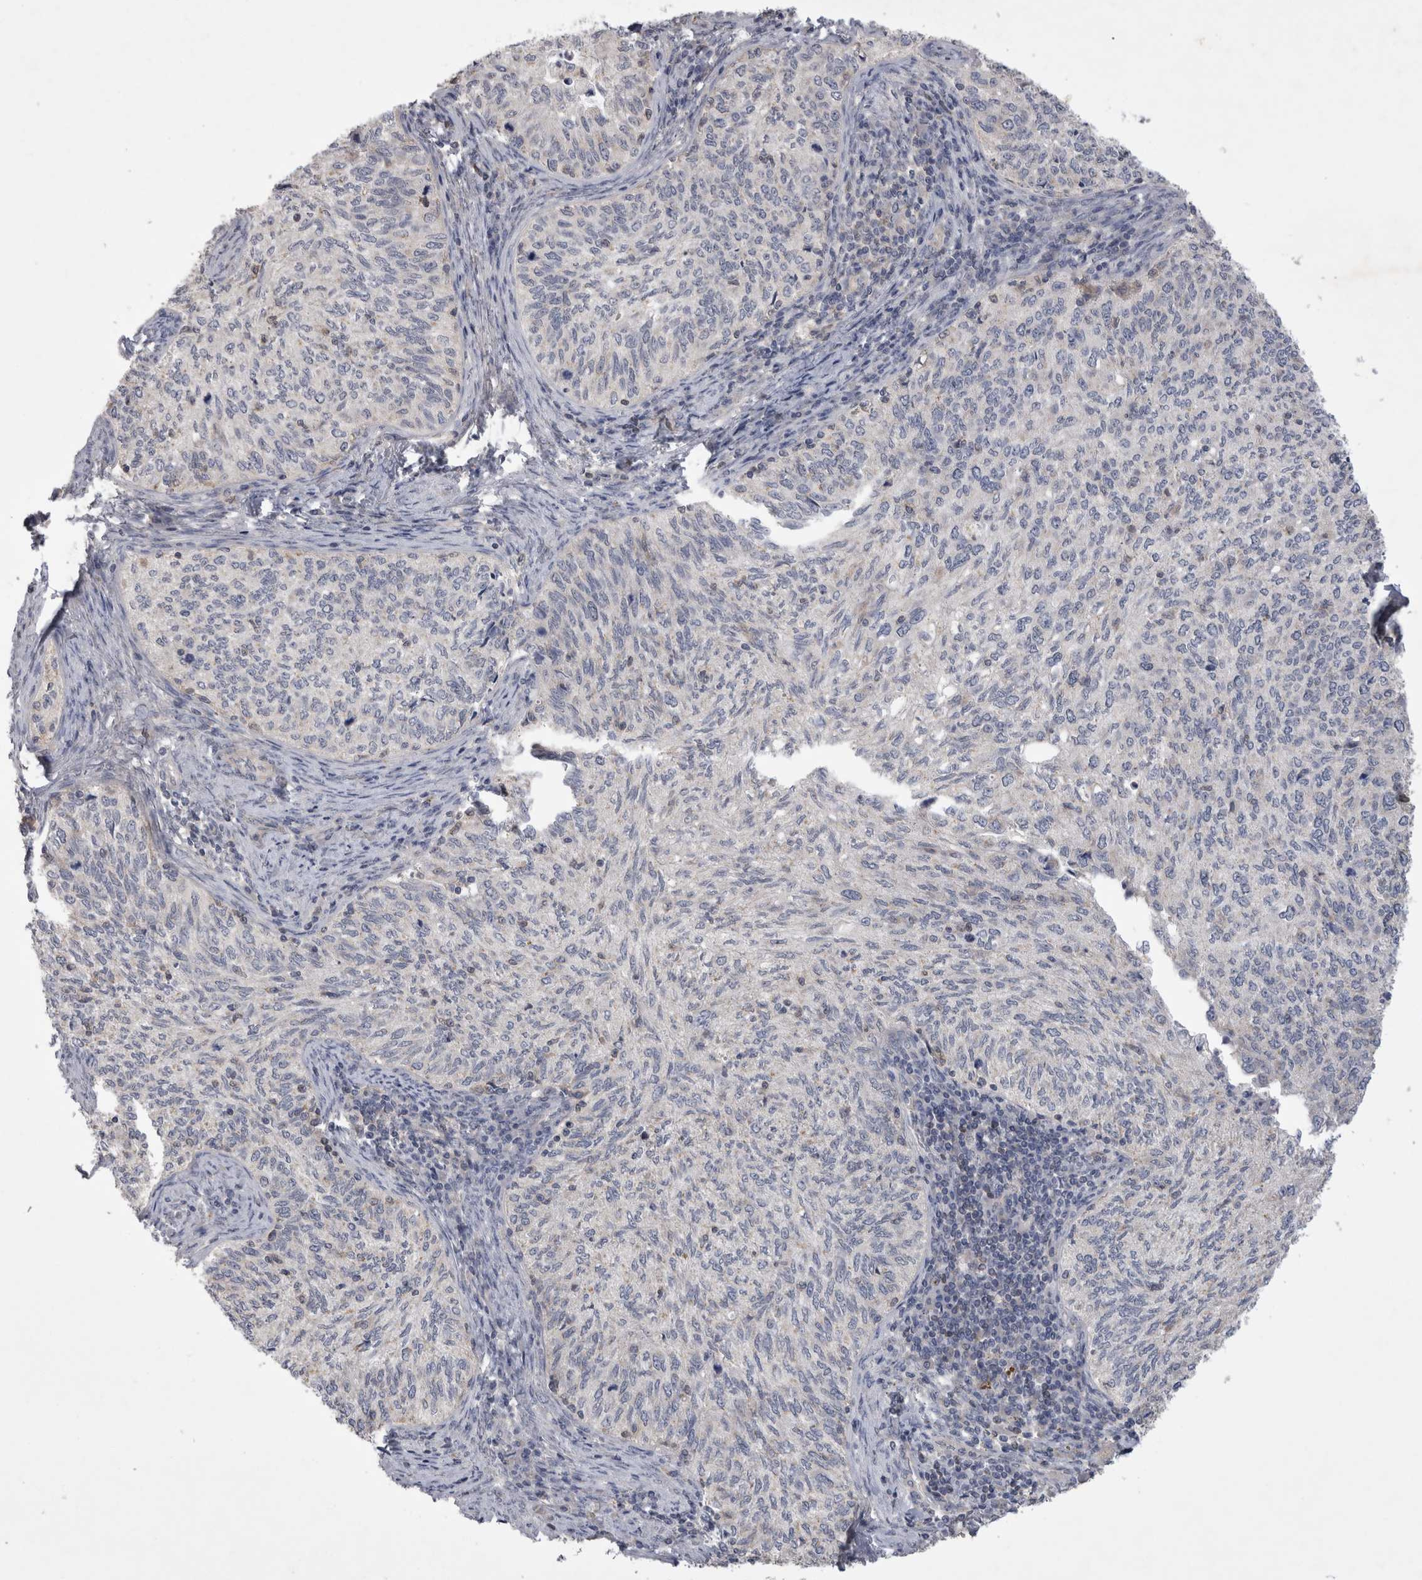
{"staining": {"intensity": "negative", "quantity": "none", "location": "none"}, "tissue": "cervical cancer", "cell_type": "Tumor cells", "image_type": "cancer", "snomed": [{"axis": "morphology", "description": "Squamous cell carcinoma, NOS"}, {"axis": "topography", "description": "Cervix"}], "caption": "Human cervical cancer (squamous cell carcinoma) stained for a protein using immunohistochemistry (IHC) exhibits no positivity in tumor cells.", "gene": "SRD5A3", "patient": {"sex": "female", "age": 30}}